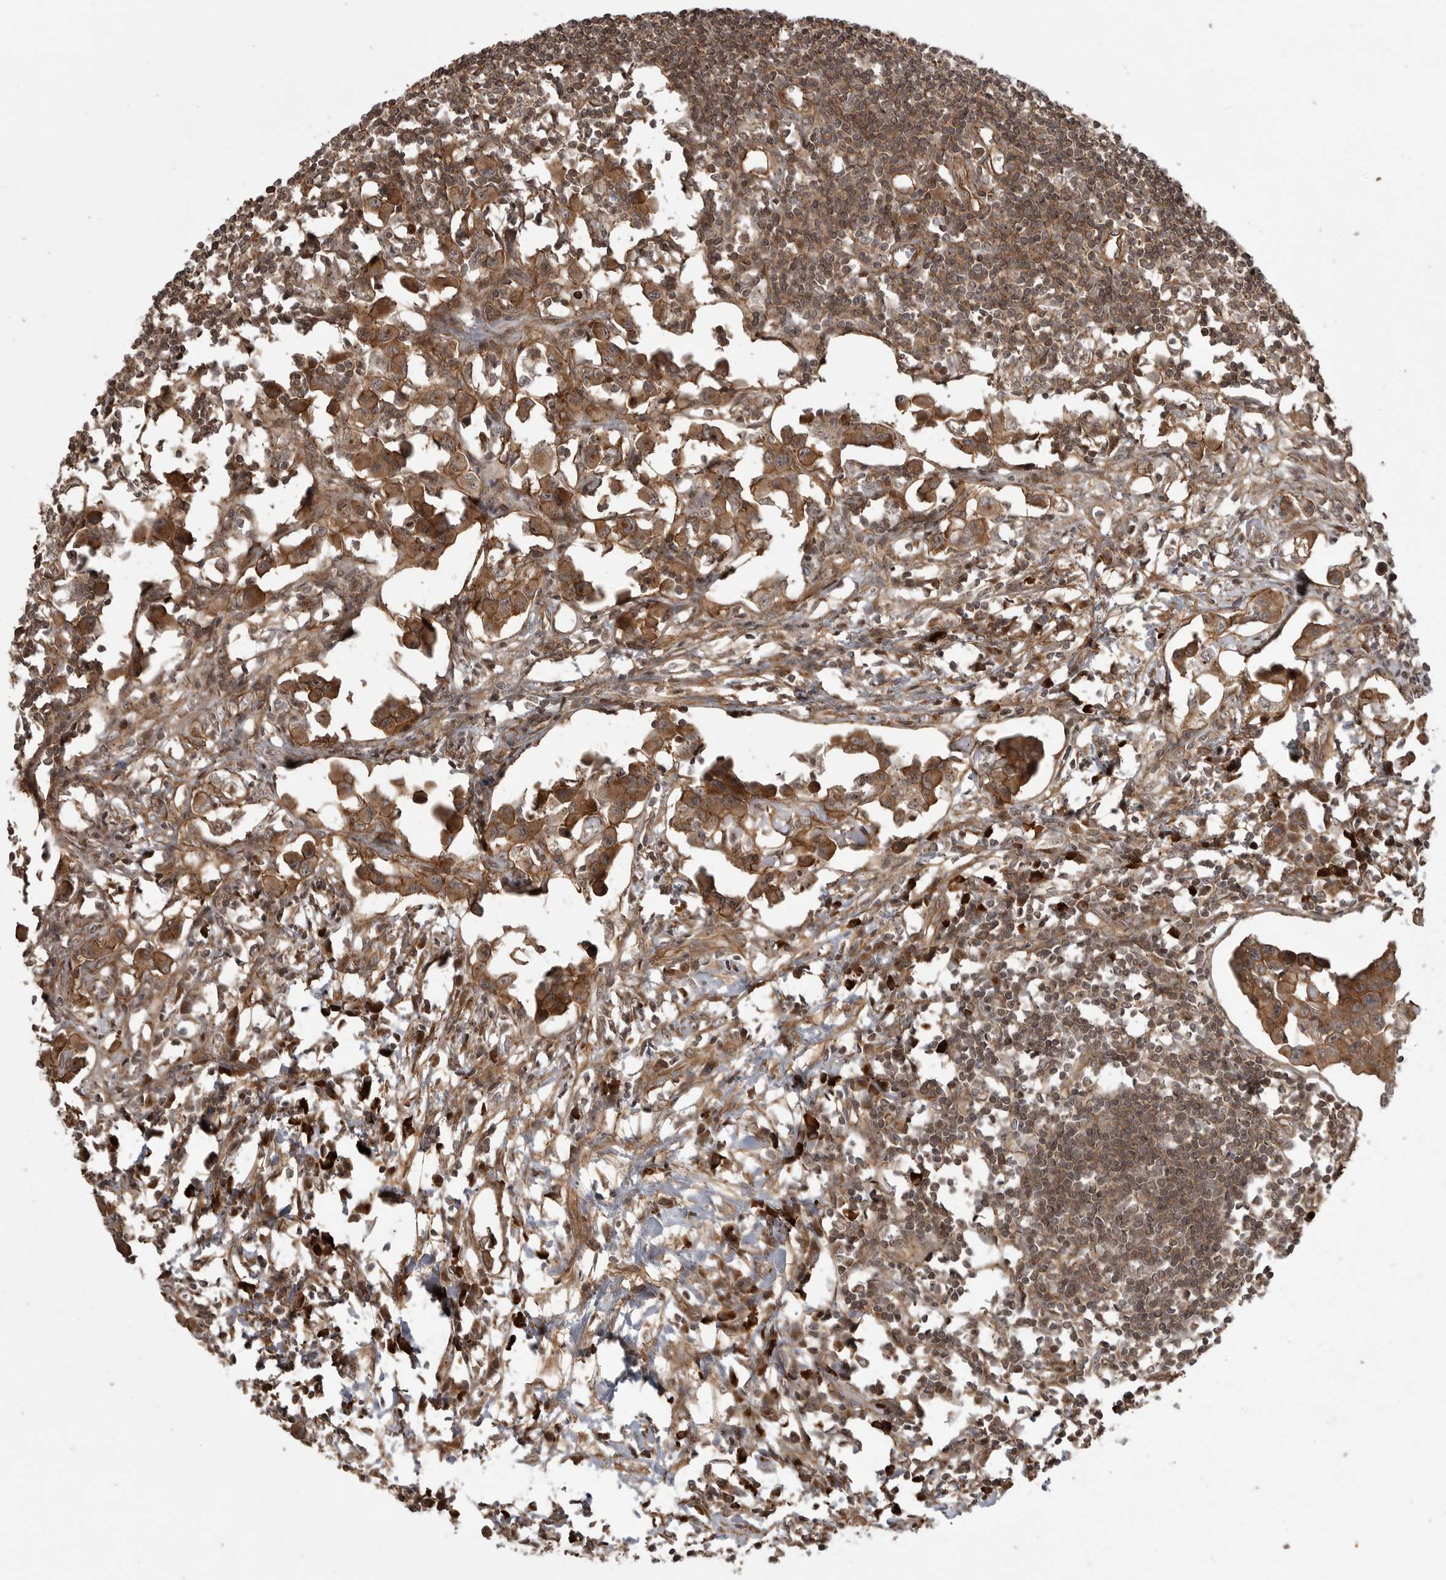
{"staining": {"intensity": "moderate", "quantity": ">75%", "location": "cytoplasmic/membranous"}, "tissue": "lymph node", "cell_type": "Germinal center cells", "image_type": "normal", "snomed": [{"axis": "morphology", "description": "Normal tissue, NOS"}, {"axis": "morphology", "description": "Malignant melanoma, Metastatic site"}, {"axis": "topography", "description": "Lymph node"}], "caption": "Human lymph node stained for a protein (brown) displays moderate cytoplasmic/membranous positive staining in about >75% of germinal center cells.", "gene": "DNAJC8", "patient": {"sex": "male", "age": 41}}